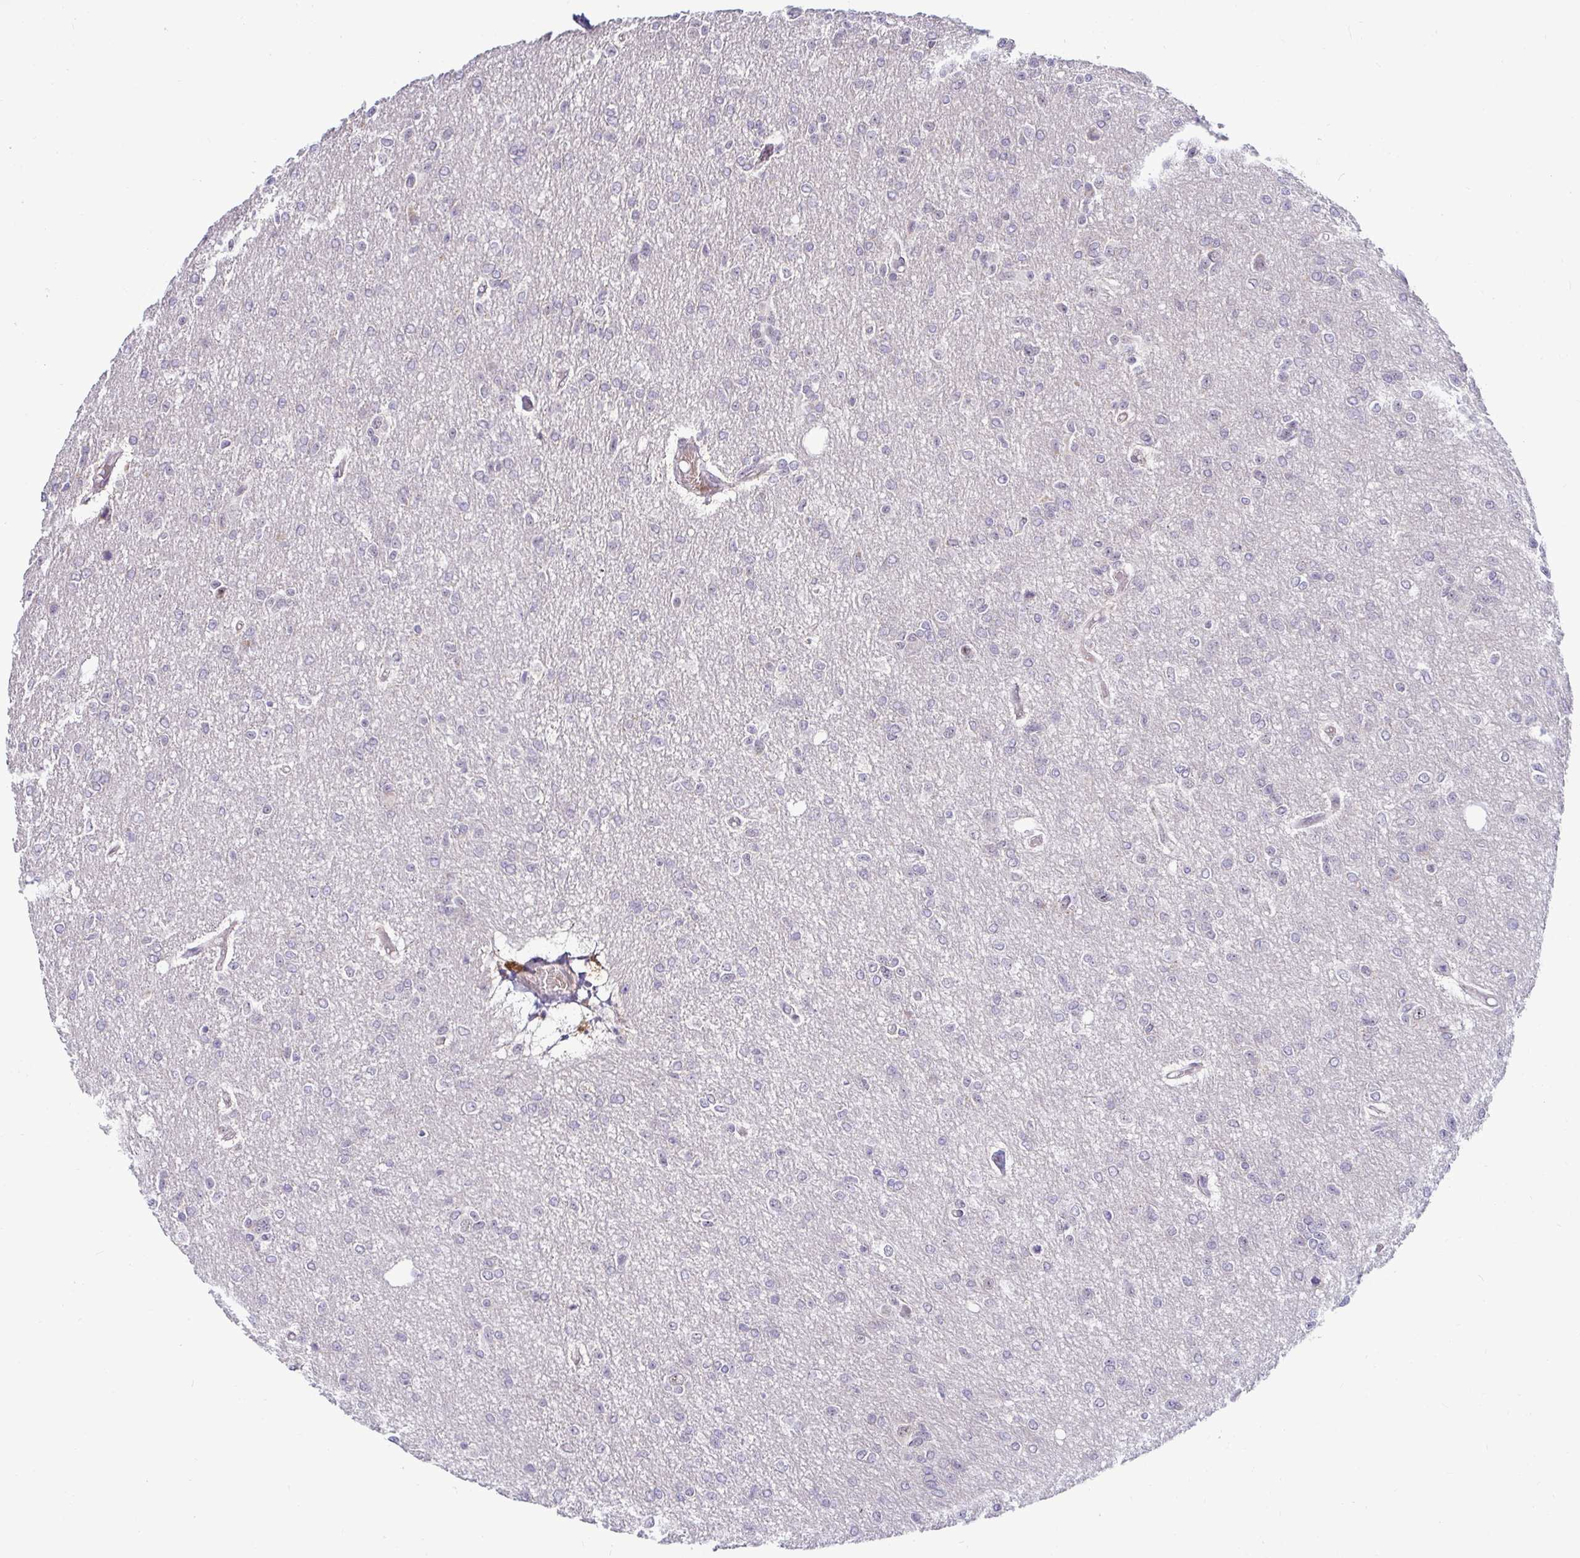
{"staining": {"intensity": "negative", "quantity": "none", "location": "none"}, "tissue": "glioma", "cell_type": "Tumor cells", "image_type": "cancer", "snomed": [{"axis": "morphology", "description": "Glioma, malignant, Low grade"}, {"axis": "topography", "description": "Brain"}], "caption": "Tumor cells show no significant positivity in glioma.", "gene": "DZIP1", "patient": {"sex": "male", "age": 26}}